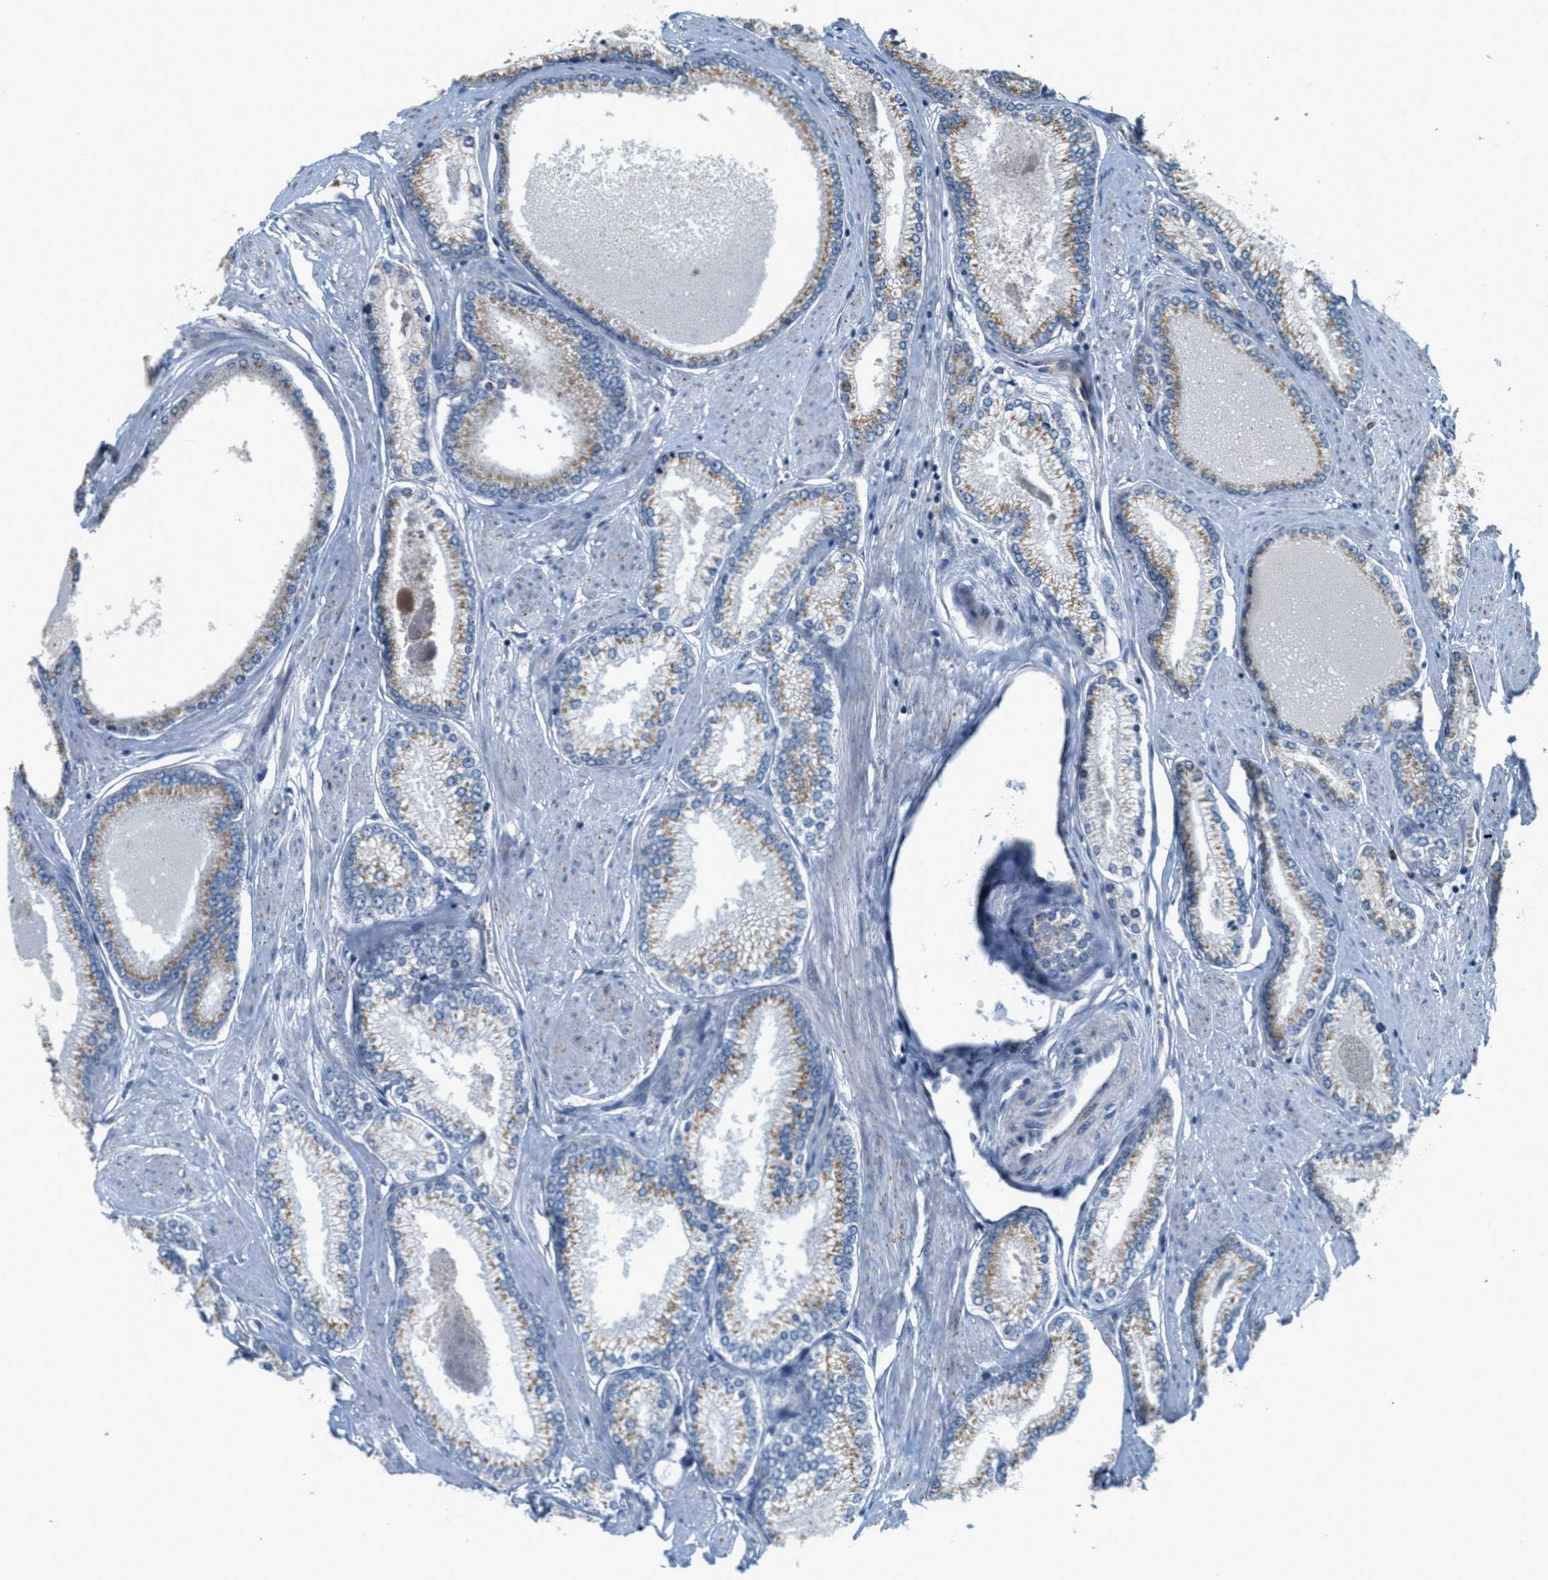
{"staining": {"intensity": "weak", "quantity": ">75%", "location": "cytoplasmic/membranous"}, "tissue": "prostate cancer", "cell_type": "Tumor cells", "image_type": "cancer", "snomed": [{"axis": "morphology", "description": "Adenocarcinoma, High grade"}, {"axis": "topography", "description": "Prostate"}], "caption": "High-grade adenocarcinoma (prostate) stained for a protein demonstrates weak cytoplasmic/membranous positivity in tumor cells. (IHC, brightfield microscopy, high magnification).", "gene": "ZFPL1", "patient": {"sex": "male", "age": 61}}